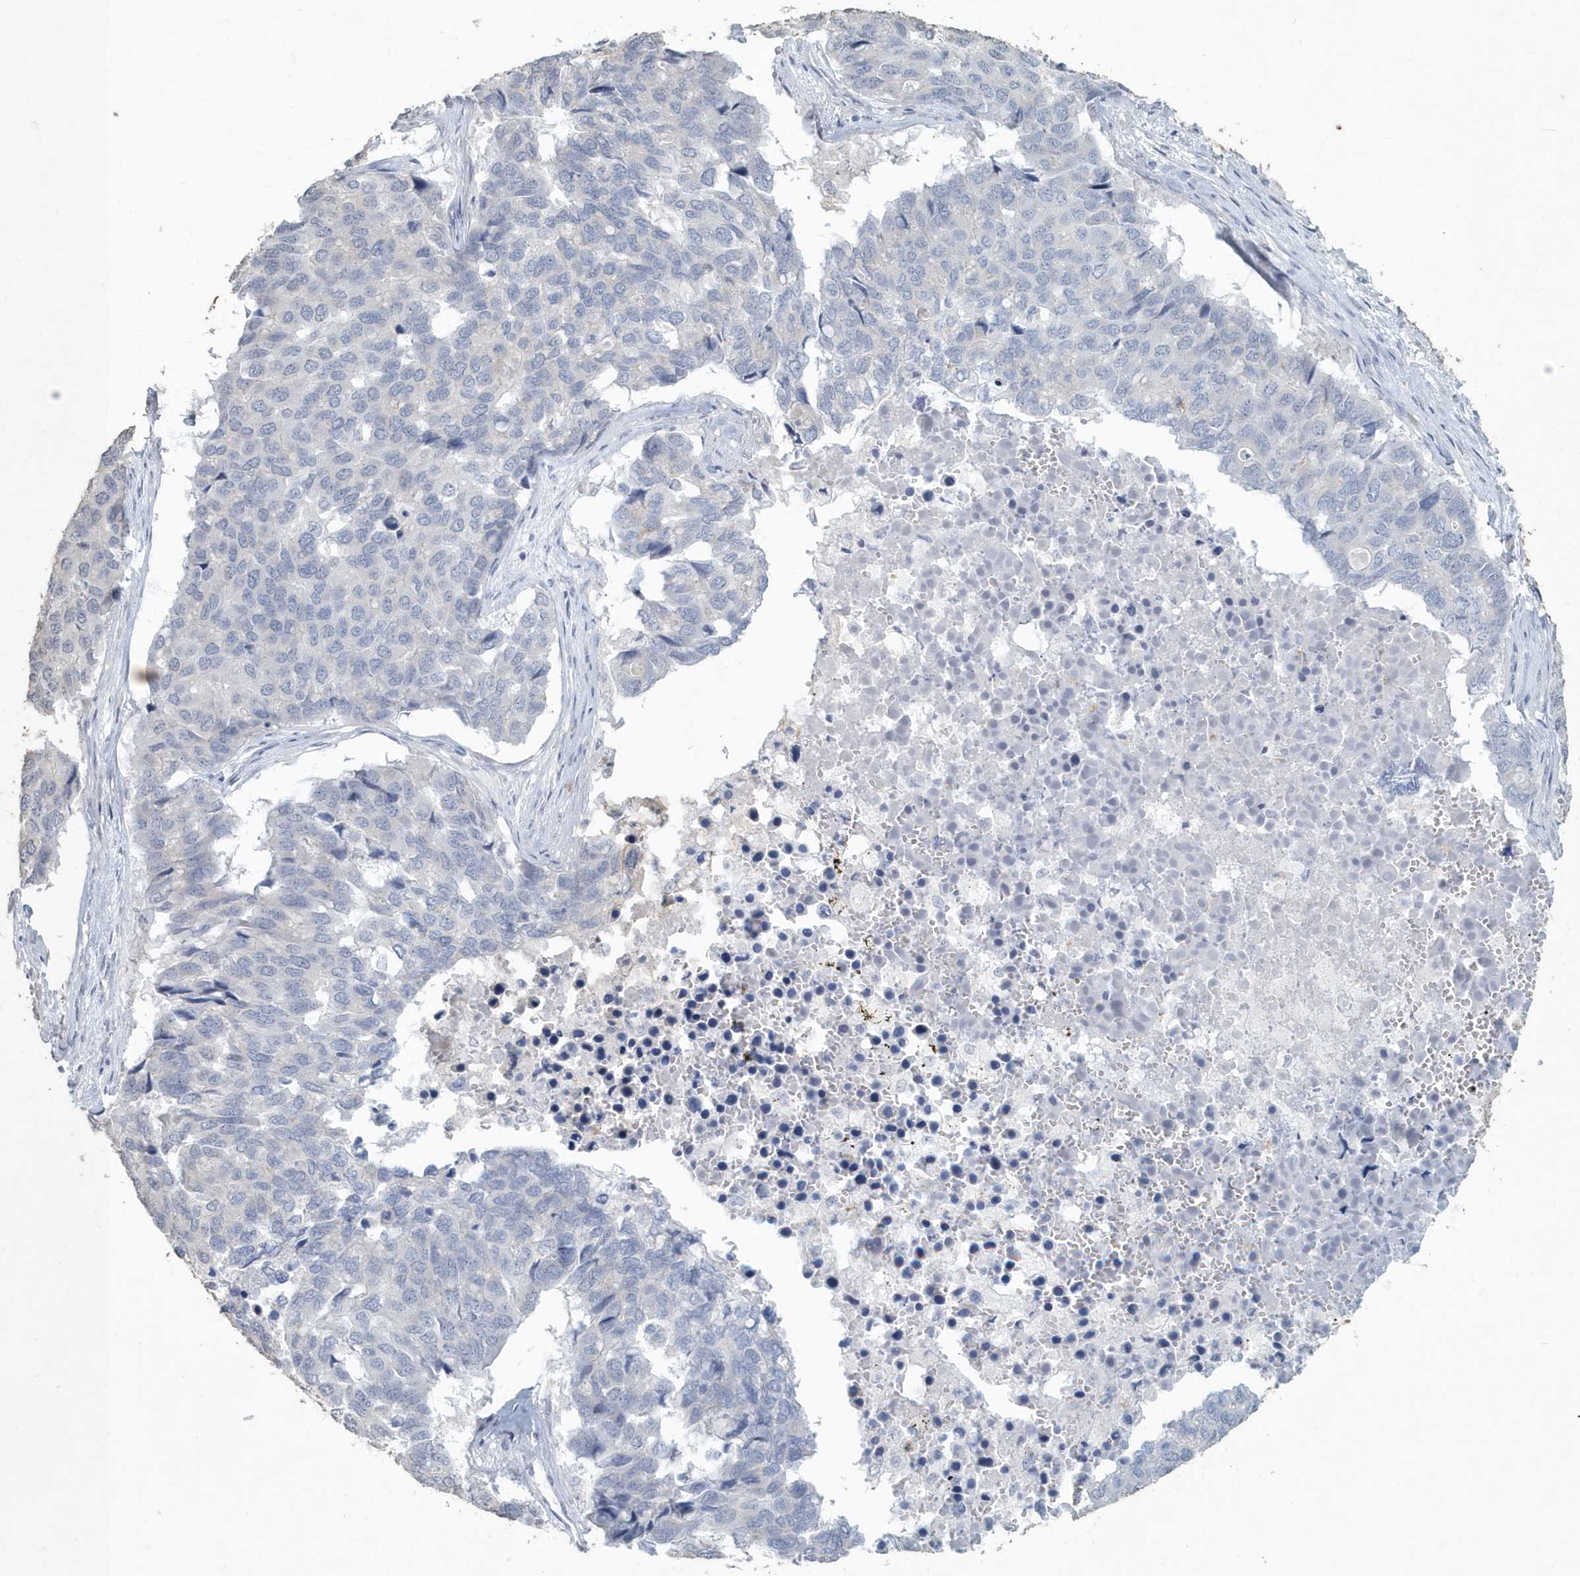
{"staining": {"intensity": "negative", "quantity": "none", "location": "none"}, "tissue": "pancreatic cancer", "cell_type": "Tumor cells", "image_type": "cancer", "snomed": [{"axis": "morphology", "description": "Adenocarcinoma, NOS"}, {"axis": "topography", "description": "Pancreas"}], "caption": "An immunohistochemistry (IHC) histopathology image of adenocarcinoma (pancreatic) is shown. There is no staining in tumor cells of adenocarcinoma (pancreatic).", "gene": "MYOT", "patient": {"sex": "male", "age": 50}}